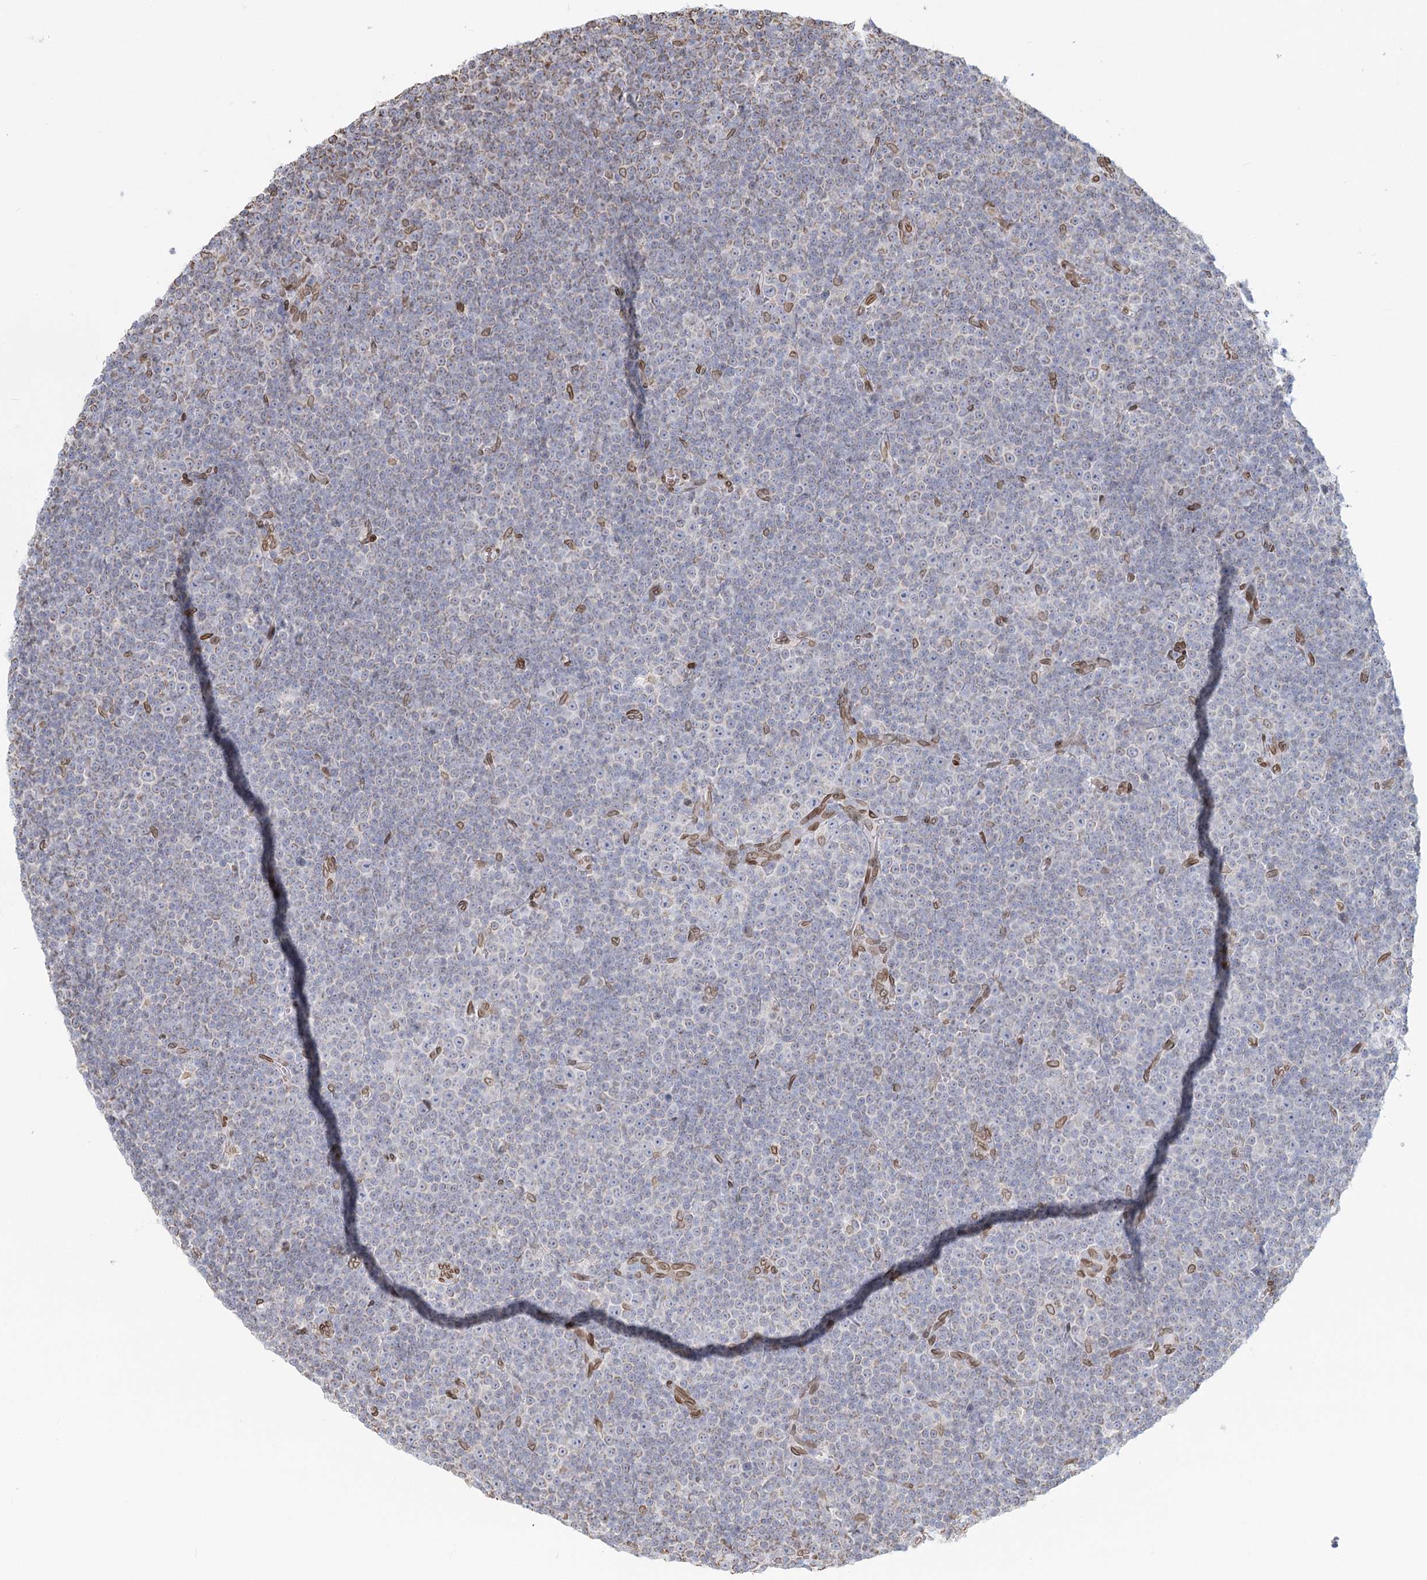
{"staining": {"intensity": "negative", "quantity": "none", "location": "none"}, "tissue": "lymphoma", "cell_type": "Tumor cells", "image_type": "cancer", "snomed": [{"axis": "morphology", "description": "Malignant lymphoma, non-Hodgkin's type, Low grade"}, {"axis": "topography", "description": "Lymph node"}], "caption": "There is no significant positivity in tumor cells of malignant lymphoma, non-Hodgkin's type (low-grade).", "gene": "VWA5A", "patient": {"sex": "female", "age": 67}}